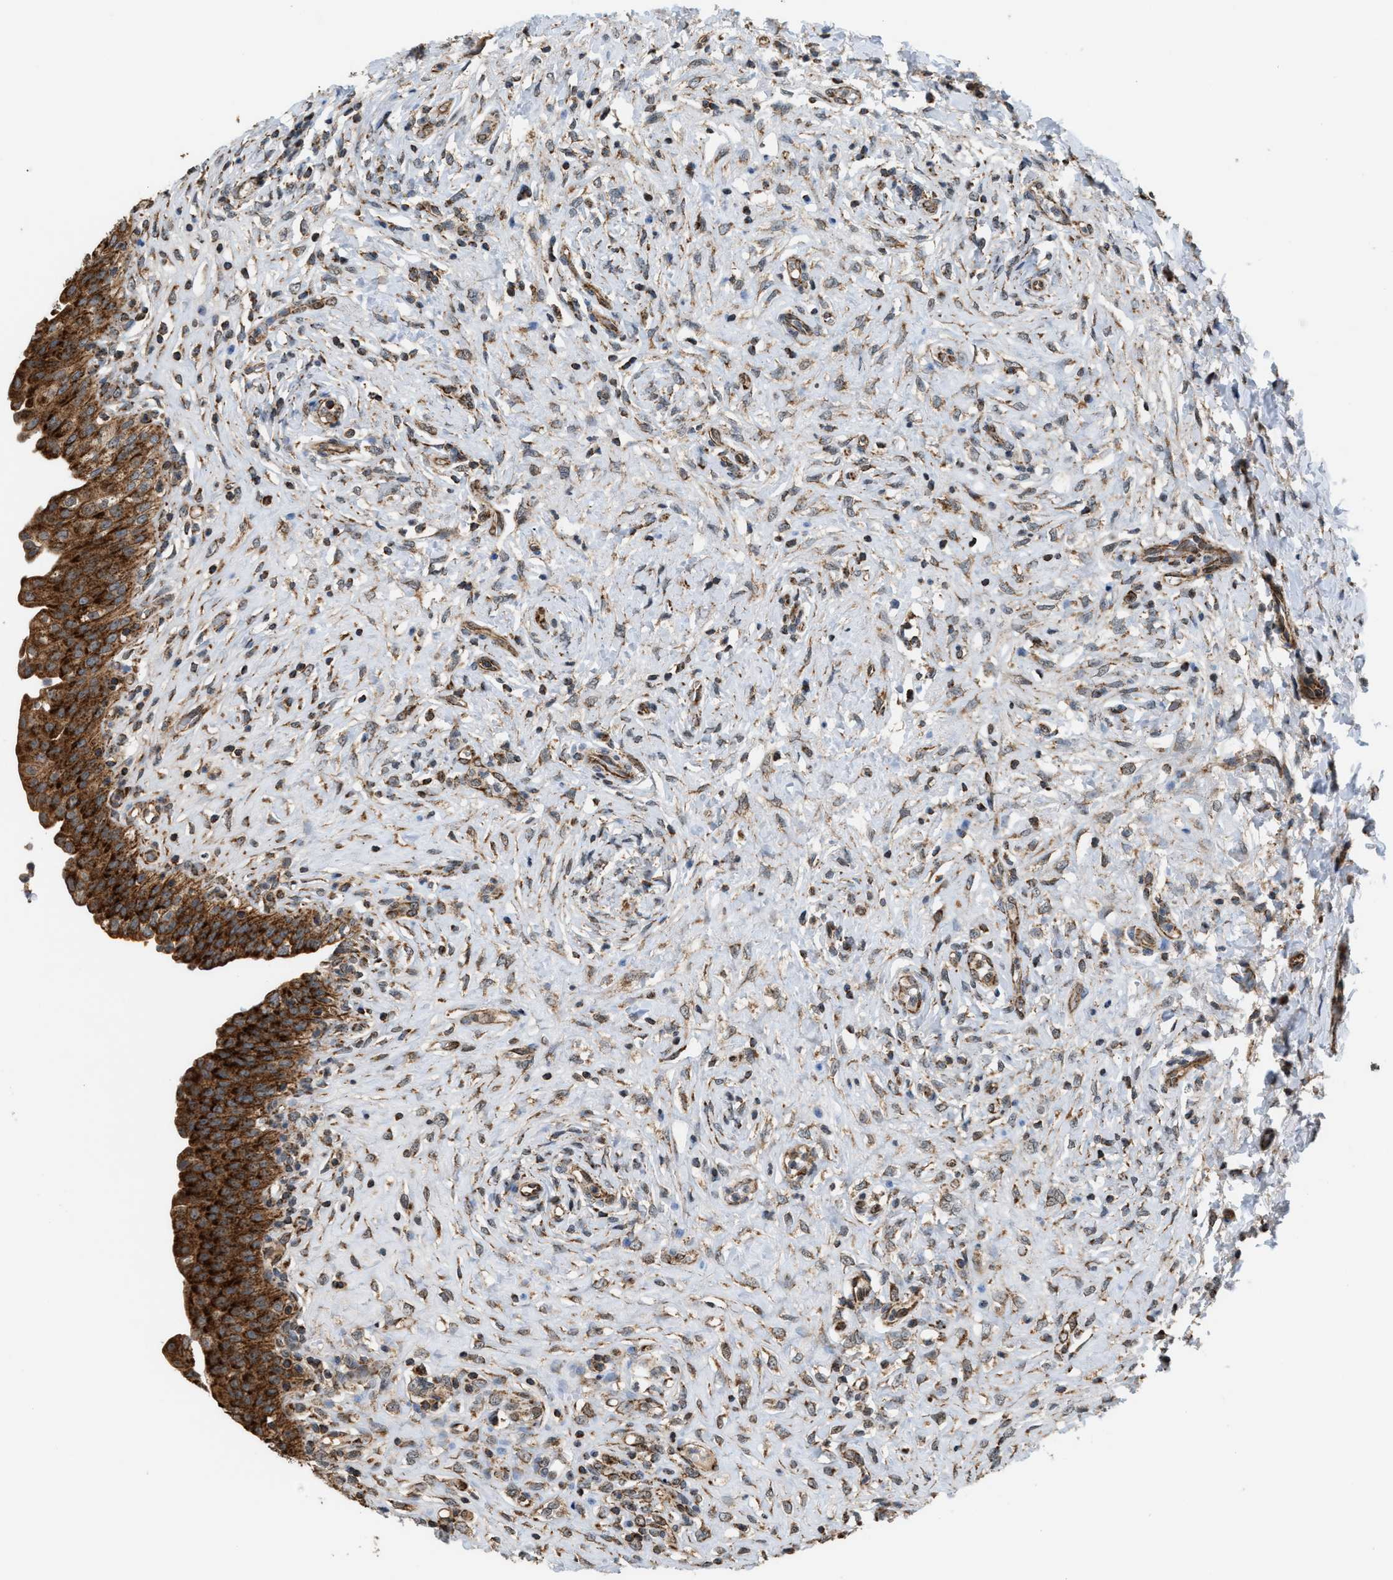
{"staining": {"intensity": "strong", "quantity": ">75%", "location": "cytoplasmic/membranous"}, "tissue": "urinary bladder", "cell_type": "Urothelial cells", "image_type": "normal", "snomed": [{"axis": "morphology", "description": "Urothelial carcinoma, High grade"}, {"axis": "topography", "description": "Urinary bladder"}], "caption": "IHC of normal human urinary bladder shows high levels of strong cytoplasmic/membranous positivity in about >75% of urothelial cells.", "gene": "SGSM2", "patient": {"sex": "male", "age": 46}}